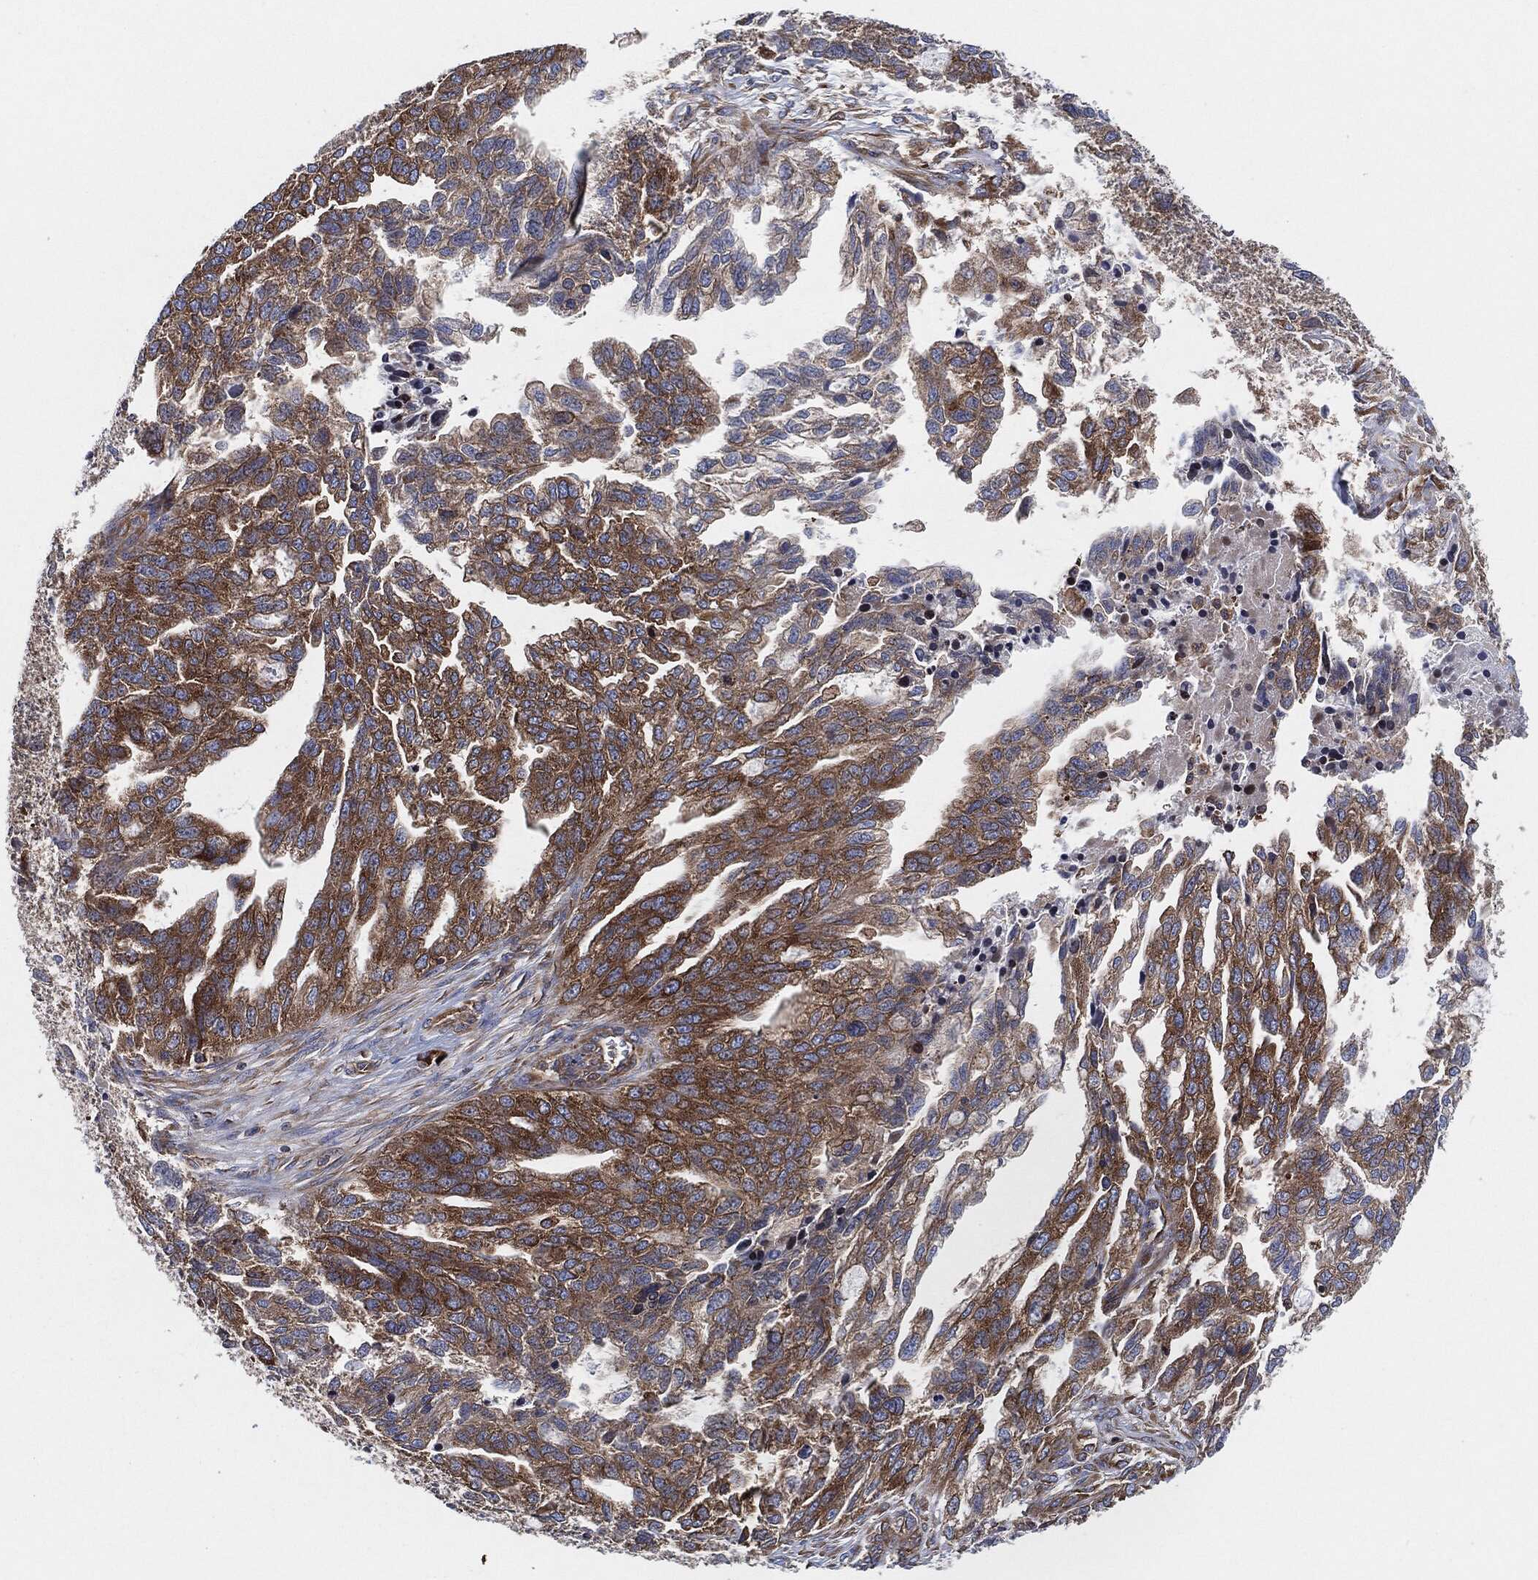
{"staining": {"intensity": "moderate", "quantity": ">75%", "location": "cytoplasmic/membranous"}, "tissue": "ovarian cancer", "cell_type": "Tumor cells", "image_type": "cancer", "snomed": [{"axis": "morphology", "description": "Cystadenocarcinoma, serous, NOS"}, {"axis": "topography", "description": "Ovary"}], "caption": "Immunohistochemical staining of human ovarian cancer demonstrates moderate cytoplasmic/membranous protein positivity in about >75% of tumor cells. (Brightfield microscopy of DAB IHC at high magnification).", "gene": "EIF2S2", "patient": {"sex": "female", "age": 51}}